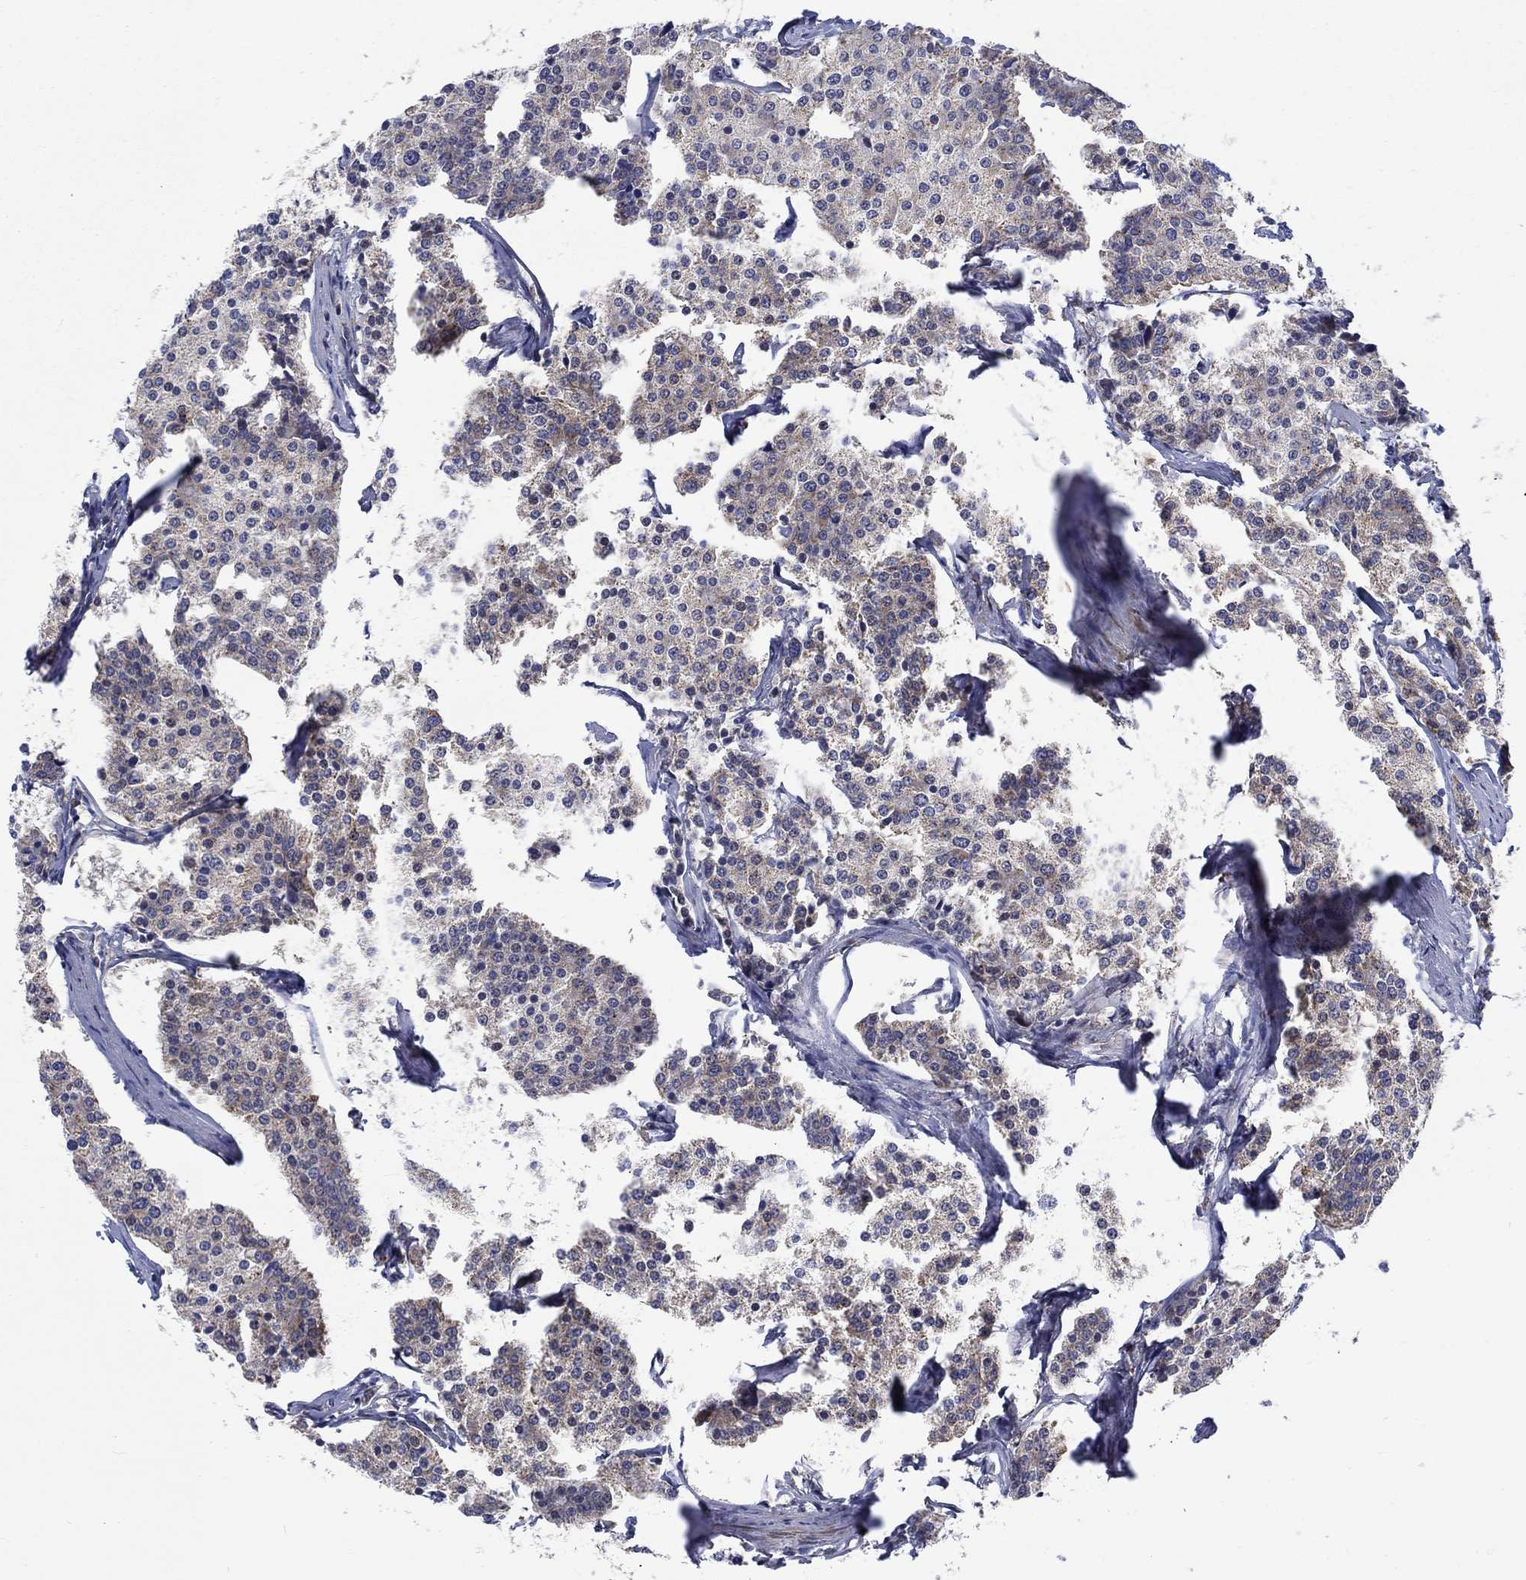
{"staining": {"intensity": "negative", "quantity": "none", "location": "none"}, "tissue": "carcinoid", "cell_type": "Tumor cells", "image_type": "cancer", "snomed": [{"axis": "morphology", "description": "Carcinoid, malignant, NOS"}, {"axis": "topography", "description": "Small intestine"}], "caption": "Image shows no protein expression in tumor cells of carcinoid tissue. The staining is performed using DAB (3,3'-diaminobenzidine) brown chromogen with nuclei counter-stained in using hematoxylin.", "gene": "SLC35F2", "patient": {"sex": "female", "age": 65}}